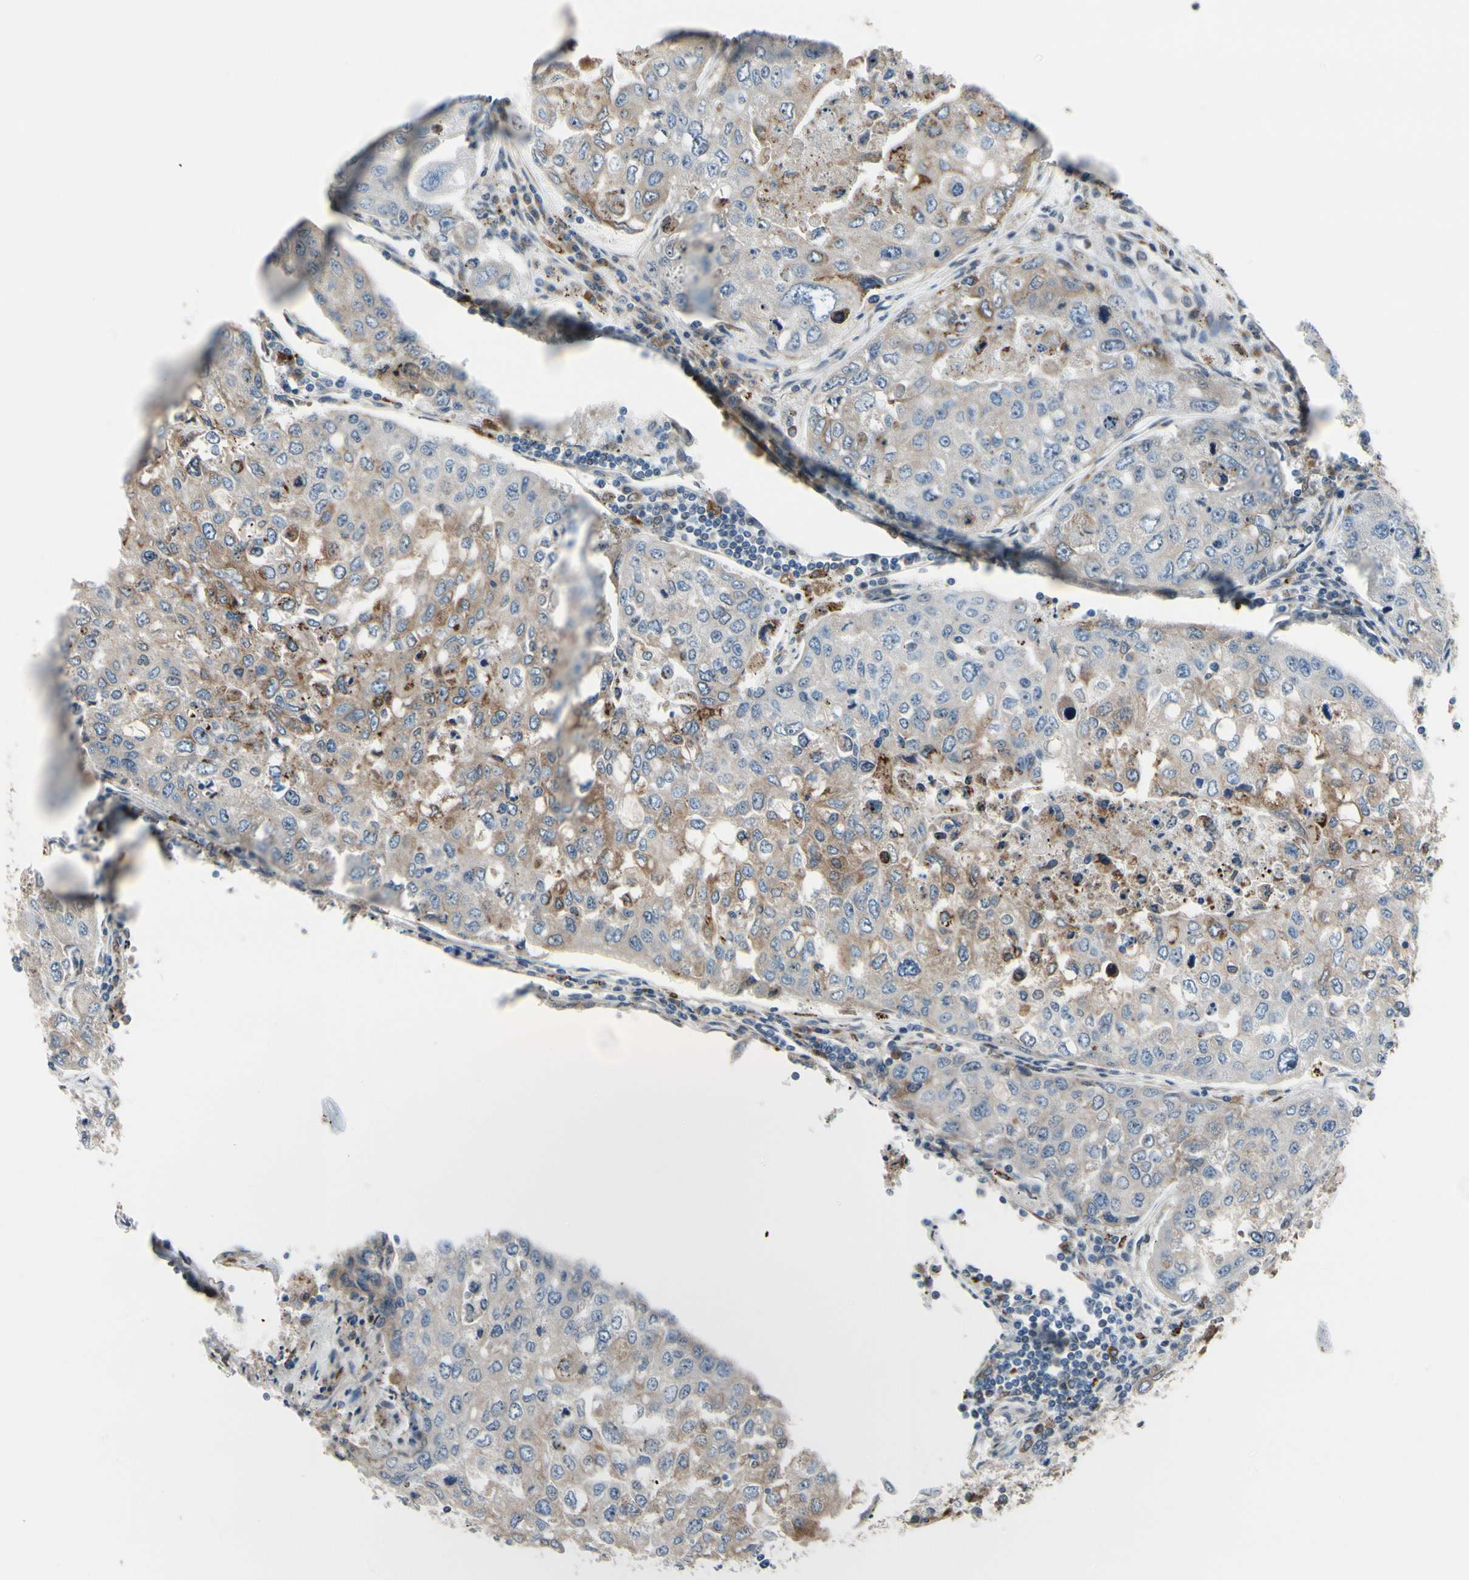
{"staining": {"intensity": "weak", "quantity": ">75%", "location": "cytoplasmic/membranous"}, "tissue": "urothelial cancer", "cell_type": "Tumor cells", "image_type": "cancer", "snomed": [{"axis": "morphology", "description": "Urothelial carcinoma, High grade"}, {"axis": "topography", "description": "Lymph node"}, {"axis": "topography", "description": "Urinary bladder"}], "caption": "The image displays immunohistochemical staining of high-grade urothelial carcinoma. There is weak cytoplasmic/membranous staining is identified in about >75% of tumor cells. The staining was performed using DAB (3,3'-diaminobenzidine), with brown indicating positive protein expression. Nuclei are stained blue with hematoxylin.", "gene": "TMED7", "patient": {"sex": "male", "age": 51}}